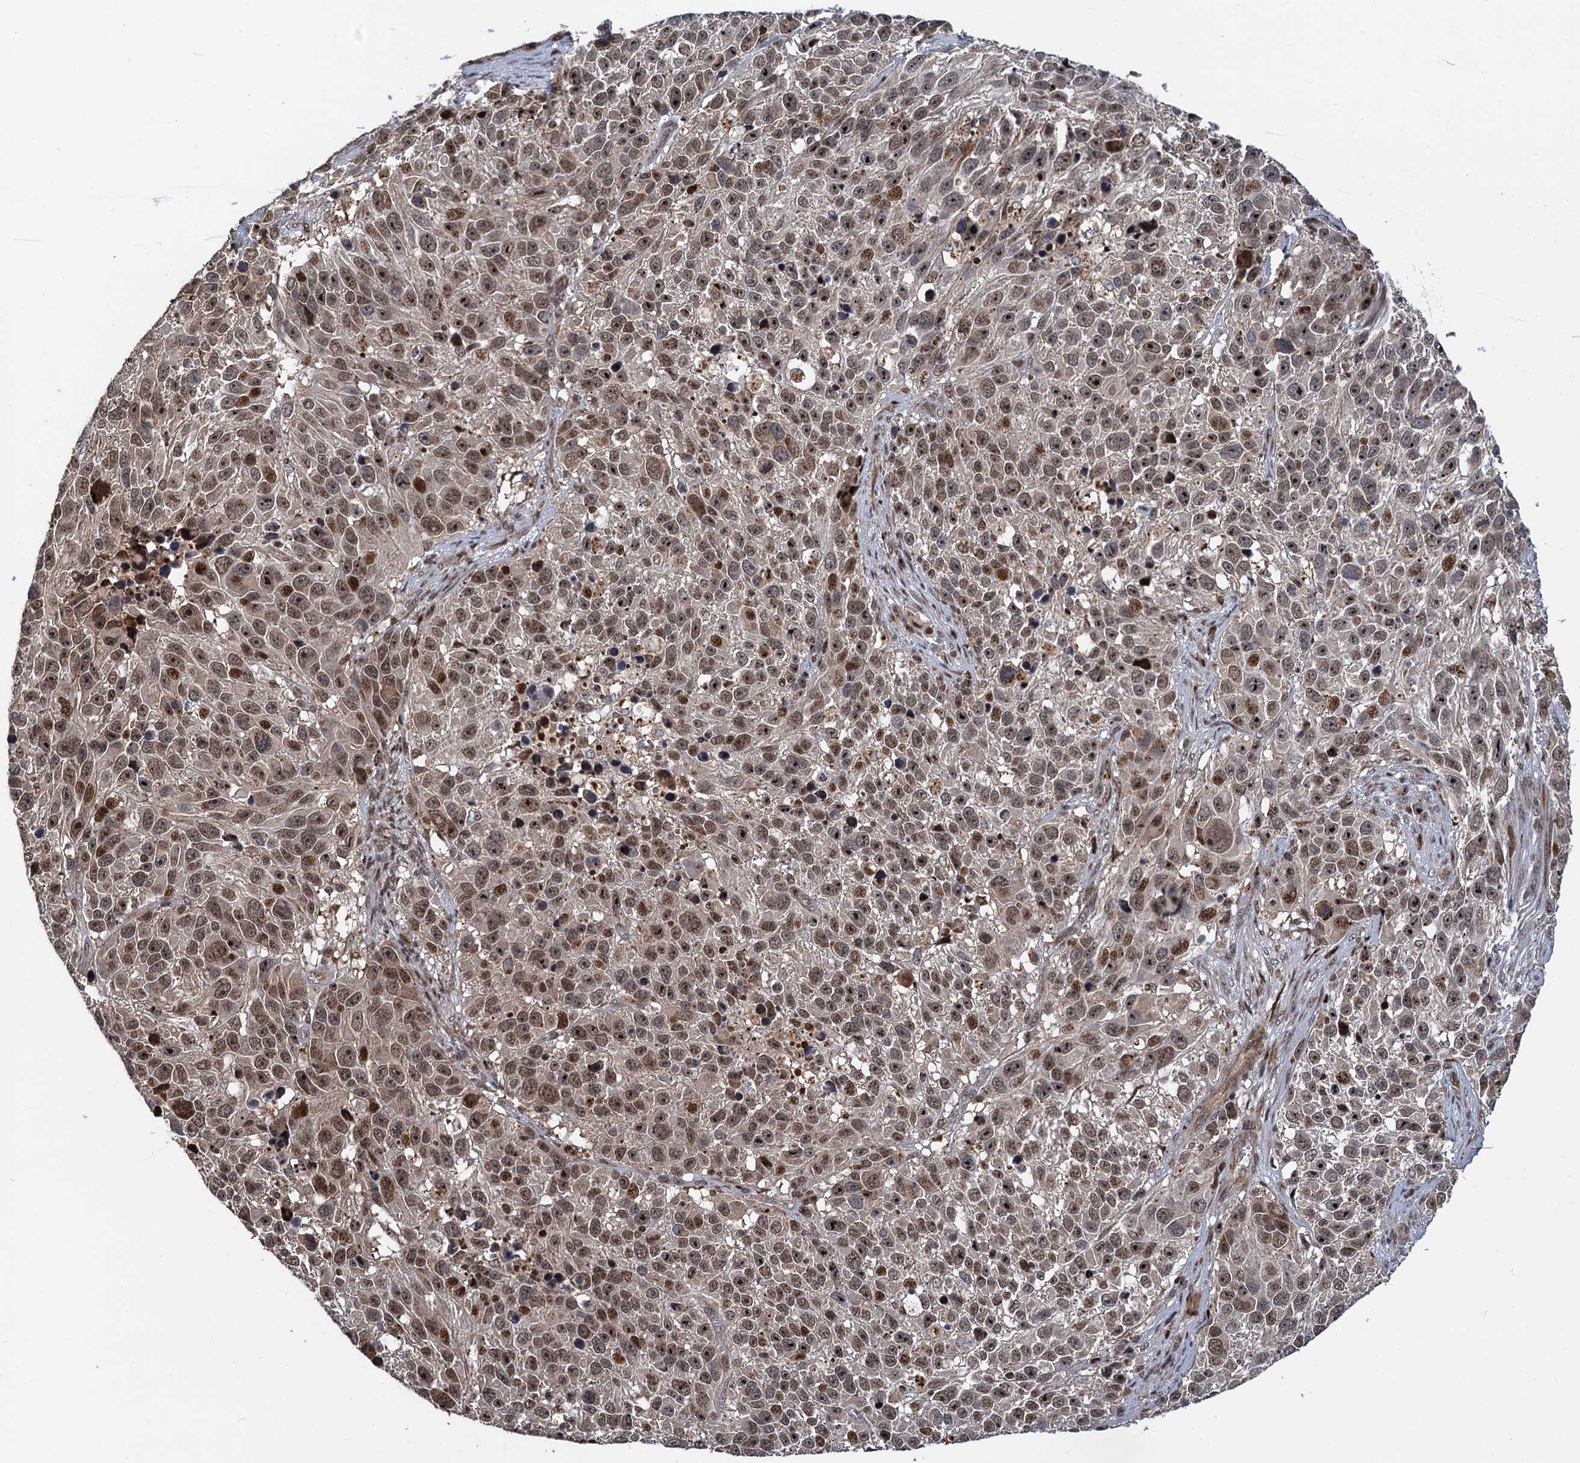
{"staining": {"intensity": "moderate", "quantity": ">75%", "location": "nuclear"}, "tissue": "melanoma", "cell_type": "Tumor cells", "image_type": "cancer", "snomed": [{"axis": "morphology", "description": "Malignant melanoma, NOS"}, {"axis": "topography", "description": "Skin"}], "caption": "Melanoma tissue exhibits moderate nuclear positivity in approximately >75% of tumor cells", "gene": "ATOSA", "patient": {"sex": "male", "age": 84}}